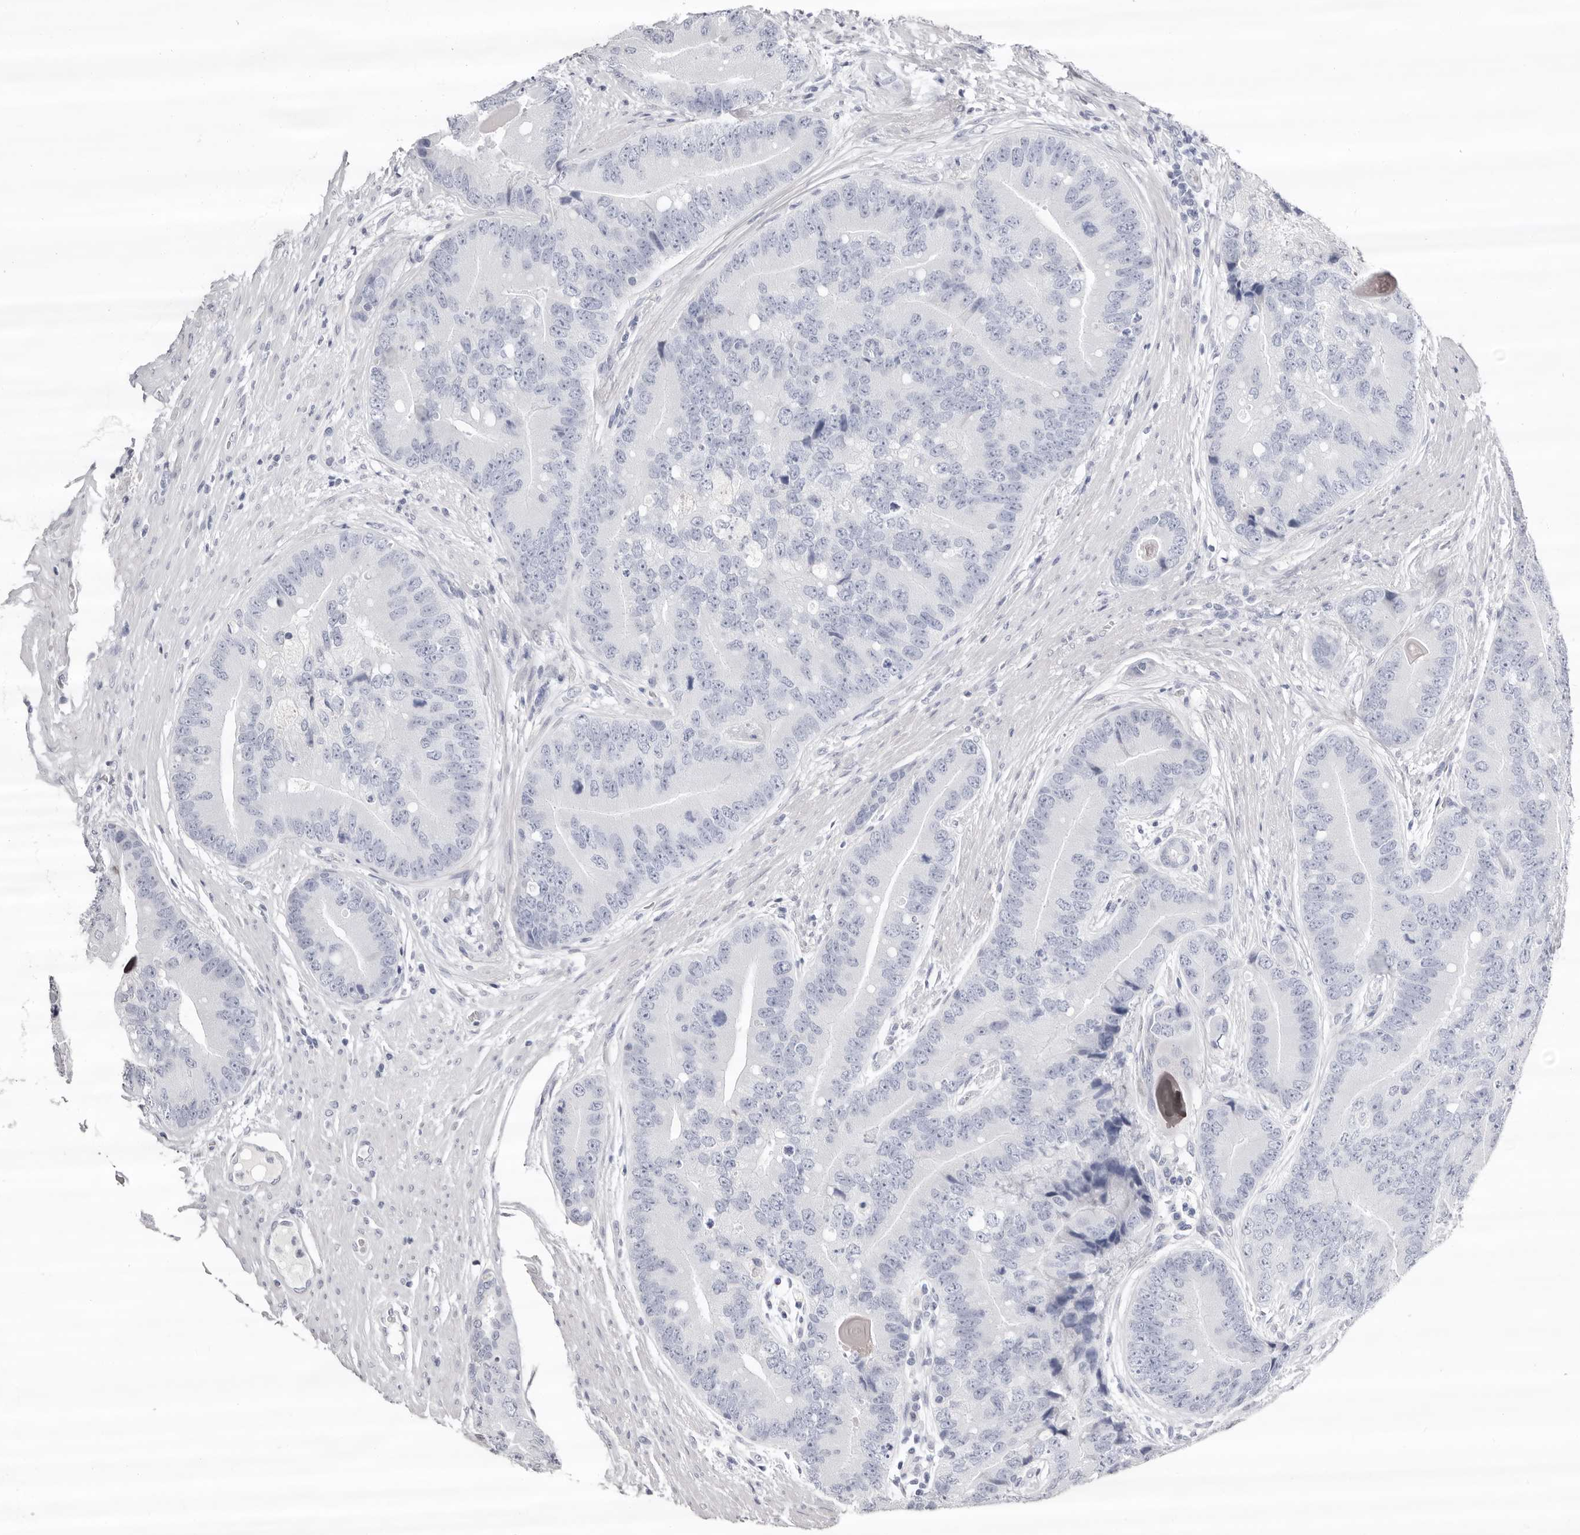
{"staining": {"intensity": "negative", "quantity": "none", "location": "none"}, "tissue": "prostate cancer", "cell_type": "Tumor cells", "image_type": "cancer", "snomed": [{"axis": "morphology", "description": "Adenocarcinoma, High grade"}, {"axis": "topography", "description": "Prostate"}], "caption": "Histopathology image shows no significant protein expression in tumor cells of prostate cancer (high-grade adenocarcinoma). The staining was performed using DAB to visualize the protein expression in brown, while the nuclei were stained in blue with hematoxylin (Magnification: 20x).", "gene": "LPO", "patient": {"sex": "male", "age": 70}}